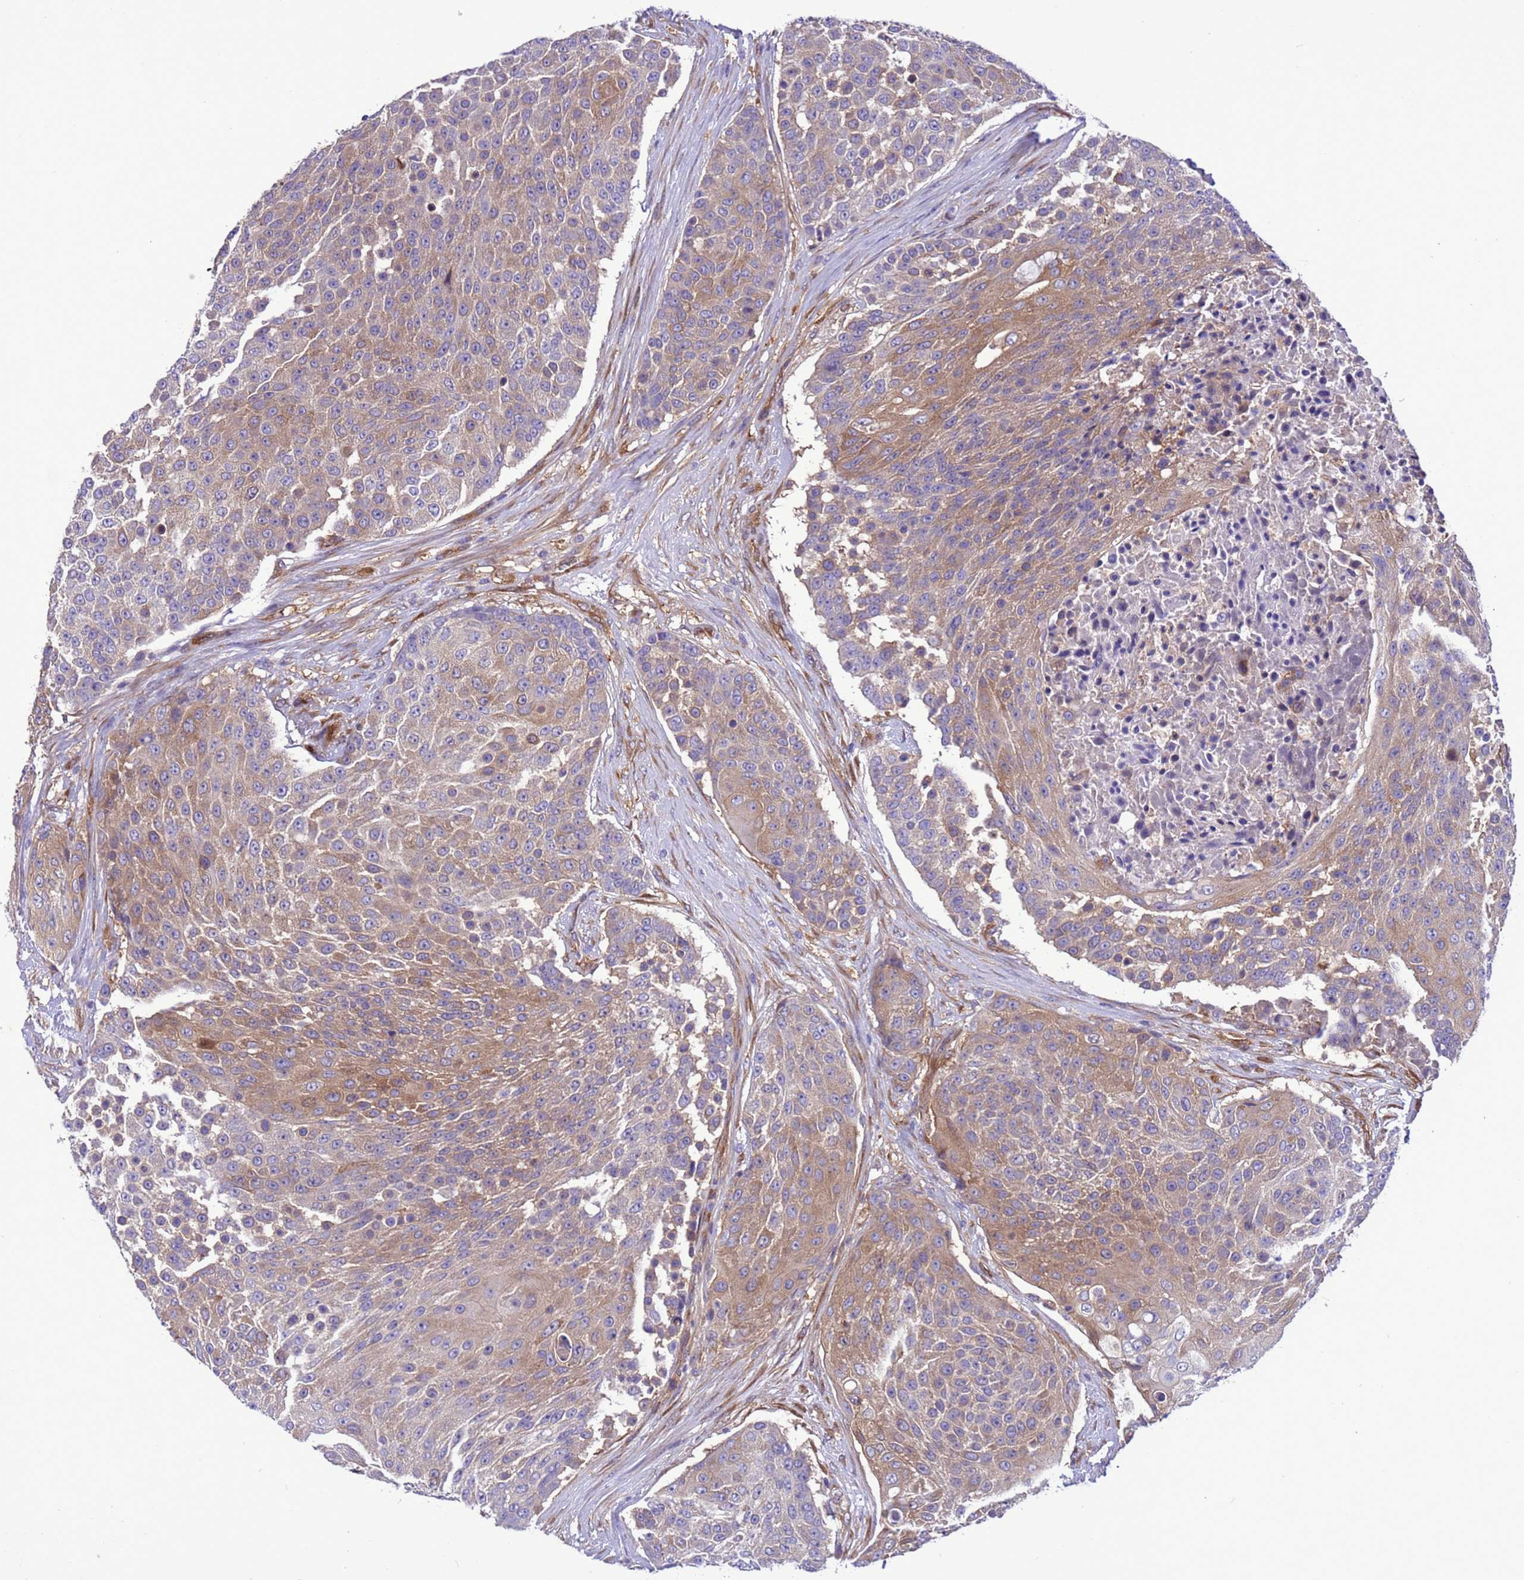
{"staining": {"intensity": "moderate", "quantity": "25%-75%", "location": "cytoplasmic/membranous"}, "tissue": "urothelial cancer", "cell_type": "Tumor cells", "image_type": "cancer", "snomed": [{"axis": "morphology", "description": "Urothelial carcinoma, High grade"}, {"axis": "topography", "description": "Urinary bladder"}], "caption": "A medium amount of moderate cytoplasmic/membranous positivity is seen in about 25%-75% of tumor cells in urothelial cancer tissue. (DAB IHC, brown staining for protein, blue staining for nuclei).", "gene": "RABEP2", "patient": {"sex": "female", "age": 63}}